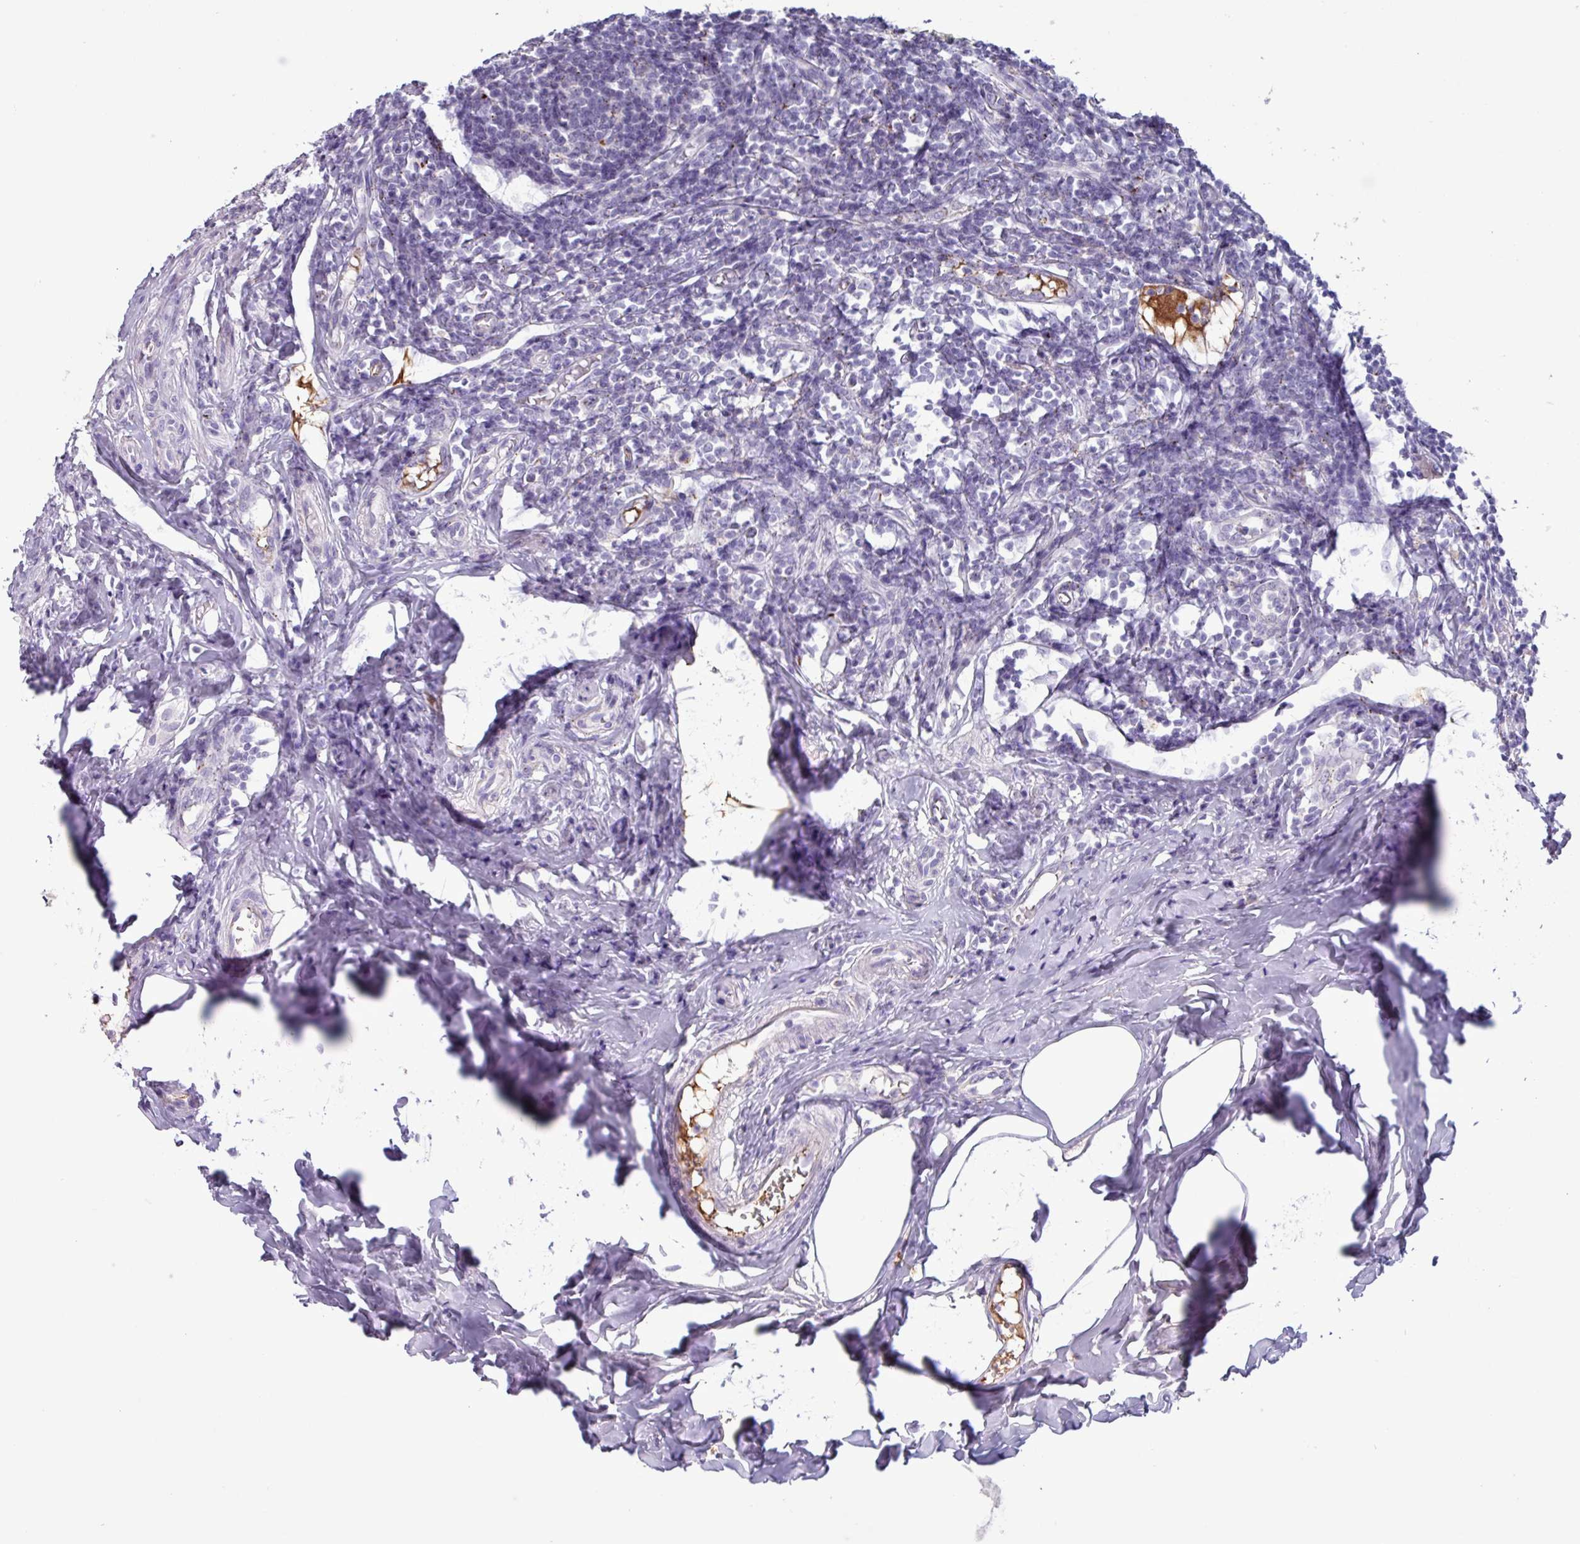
{"staining": {"intensity": "negative", "quantity": "none", "location": "none"}, "tissue": "appendix", "cell_type": "Glandular cells", "image_type": "normal", "snomed": [{"axis": "morphology", "description": "Normal tissue, NOS"}, {"axis": "topography", "description": "Appendix"}], "caption": "DAB immunohistochemical staining of benign appendix reveals no significant staining in glandular cells.", "gene": "PLIN2", "patient": {"sex": "female", "age": 33}}